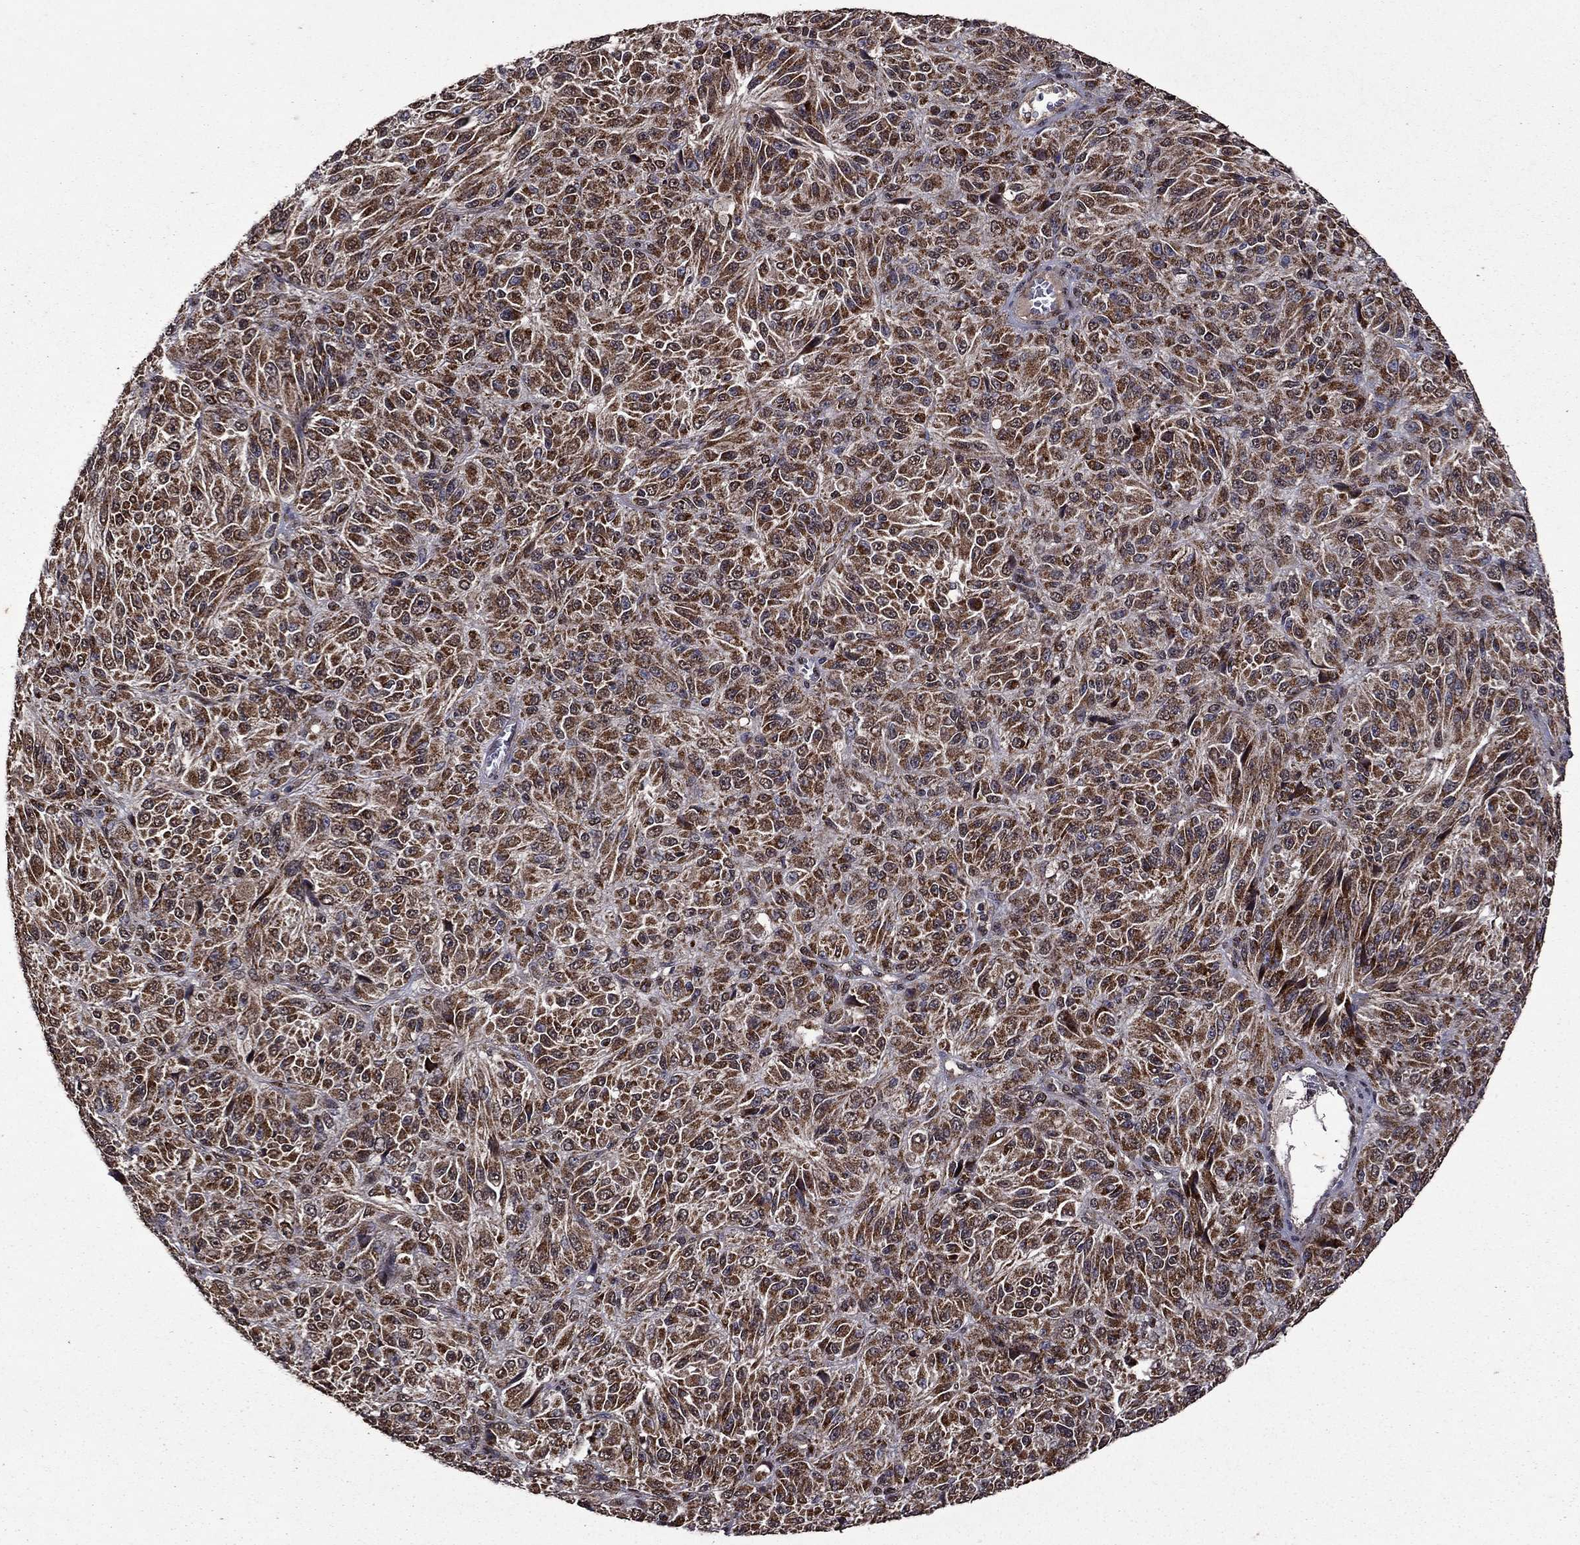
{"staining": {"intensity": "strong", "quantity": ">75%", "location": "cytoplasmic/membranous"}, "tissue": "melanoma", "cell_type": "Tumor cells", "image_type": "cancer", "snomed": [{"axis": "morphology", "description": "Malignant melanoma, Metastatic site"}, {"axis": "topography", "description": "Brain"}], "caption": "Brown immunohistochemical staining in human melanoma displays strong cytoplasmic/membranous expression in approximately >75% of tumor cells.", "gene": "ITM2B", "patient": {"sex": "female", "age": 56}}